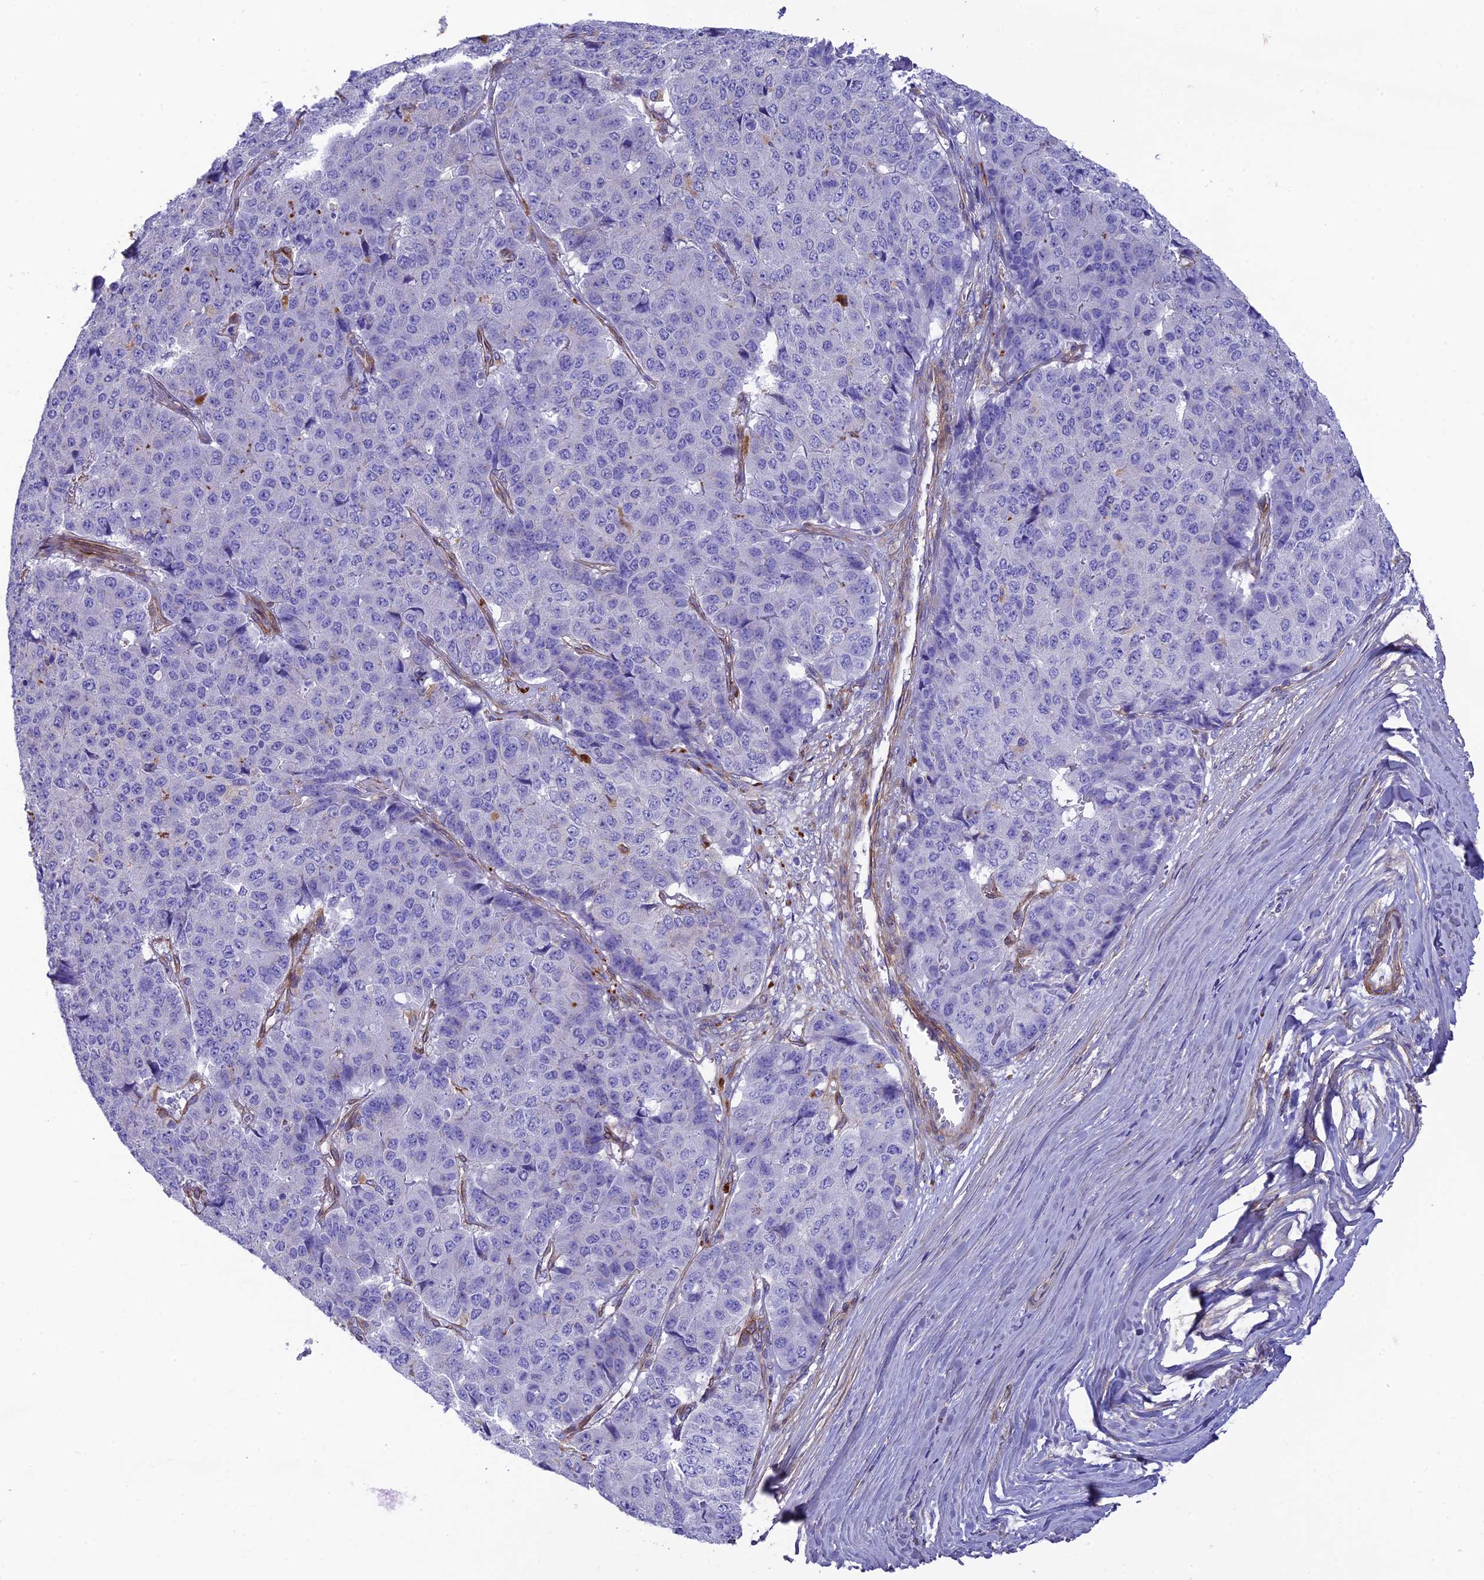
{"staining": {"intensity": "negative", "quantity": "none", "location": "none"}, "tissue": "pancreatic cancer", "cell_type": "Tumor cells", "image_type": "cancer", "snomed": [{"axis": "morphology", "description": "Adenocarcinoma, NOS"}, {"axis": "topography", "description": "Pancreas"}], "caption": "IHC of human pancreatic adenocarcinoma exhibits no staining in tumor cells.", "gene": "TNS1", "patient": {"sex": "male", "age": 50}}